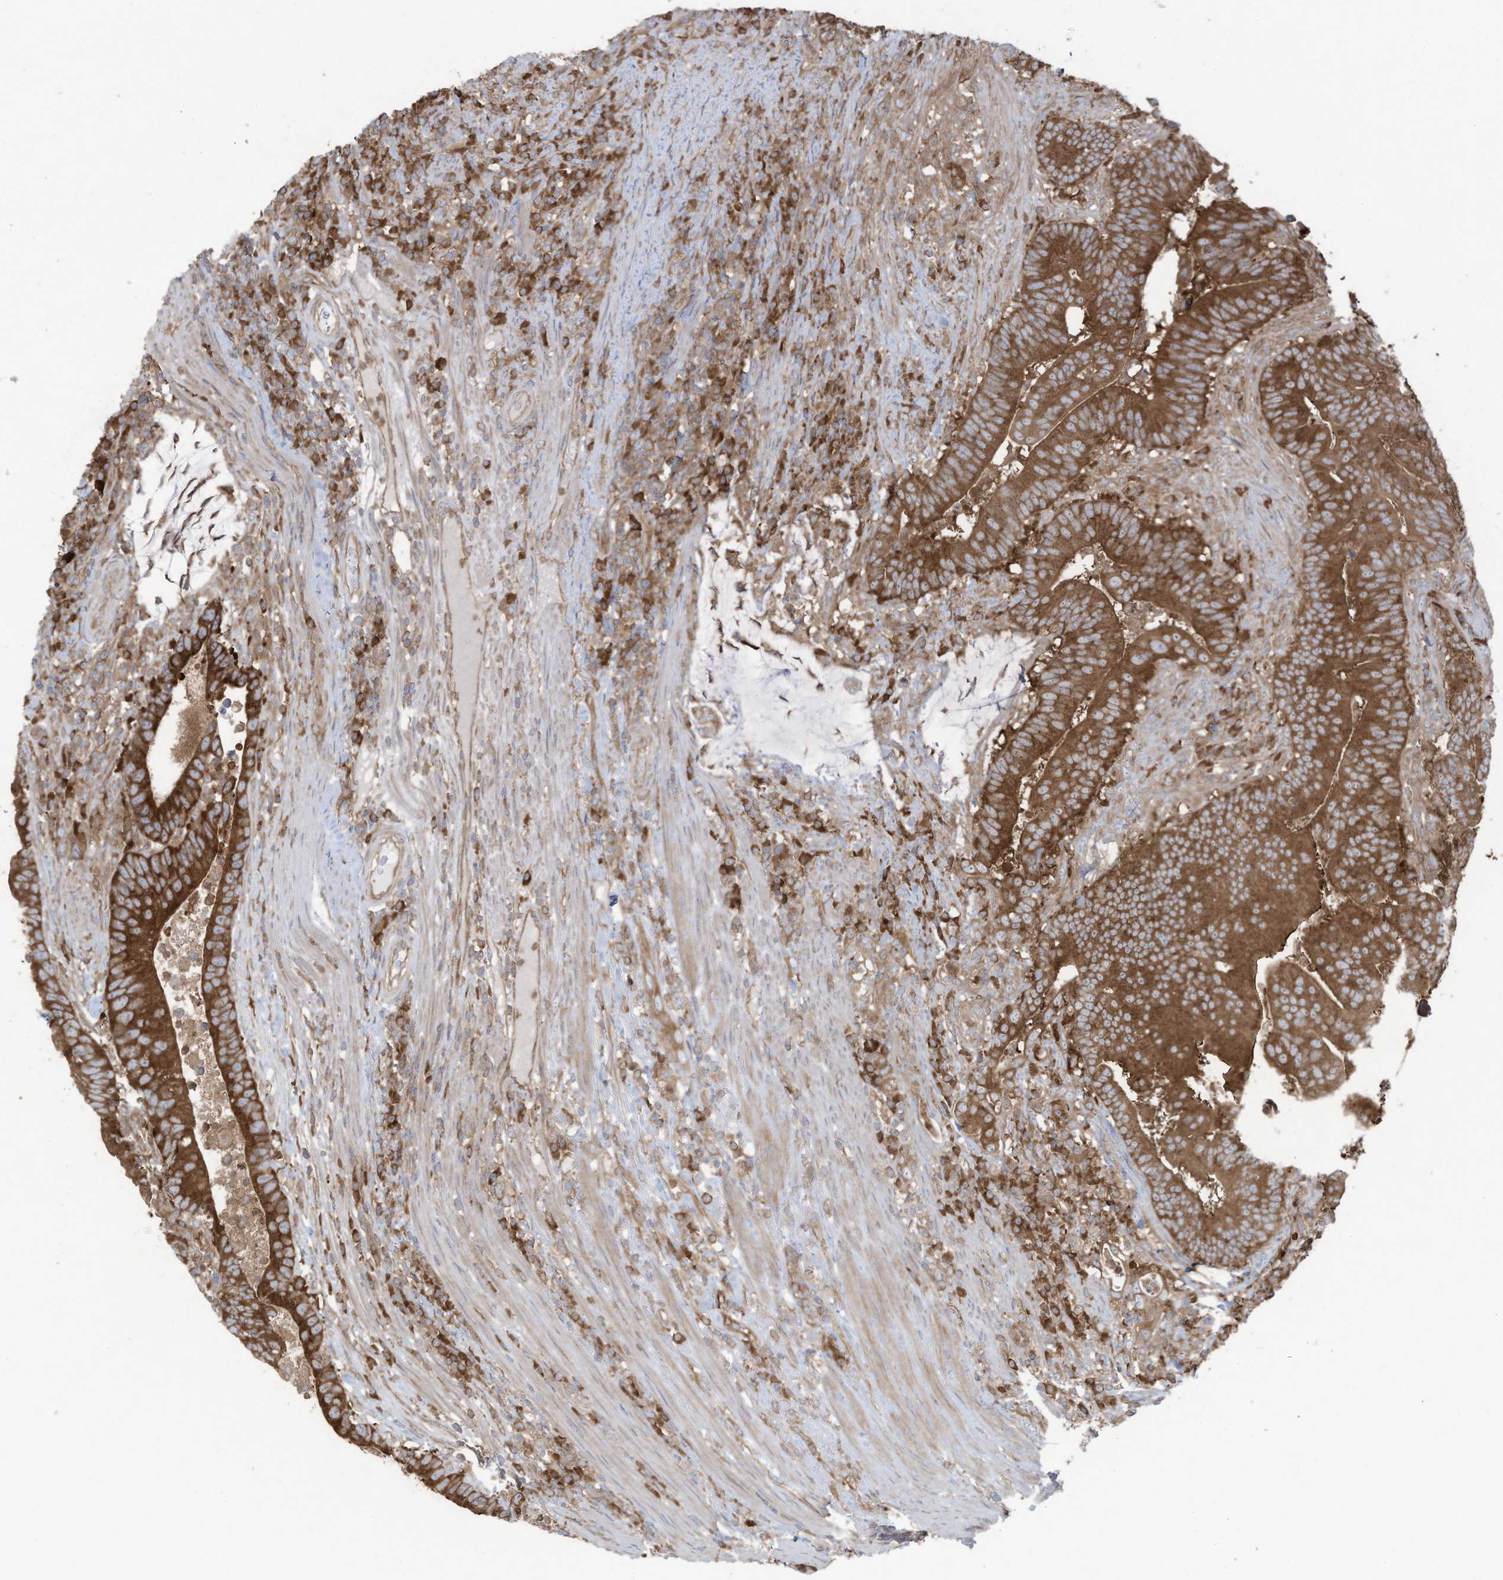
{"staining": {"intensity": "moderate", "quantity": ">75%", "location": "cytoplasmic/membranous"}, "tissue": "colorectal cancer", "cell_type": "Tumor cells", "image_type": "cancer", "snomed": [{"axis": "morphology", "description": "Adenocarcinoma, NOS"}, {"axis": "topography", "description": "Colon"}], "caption": "A medium amount of moderate cytoplasmic/membranous staining is identified in approximately >75% of tumor cells in colorectal cancer tissue. Nuclei are stained in blue.", "gene": "OLA1", "patient": {"sex": "female", "age": 66}}